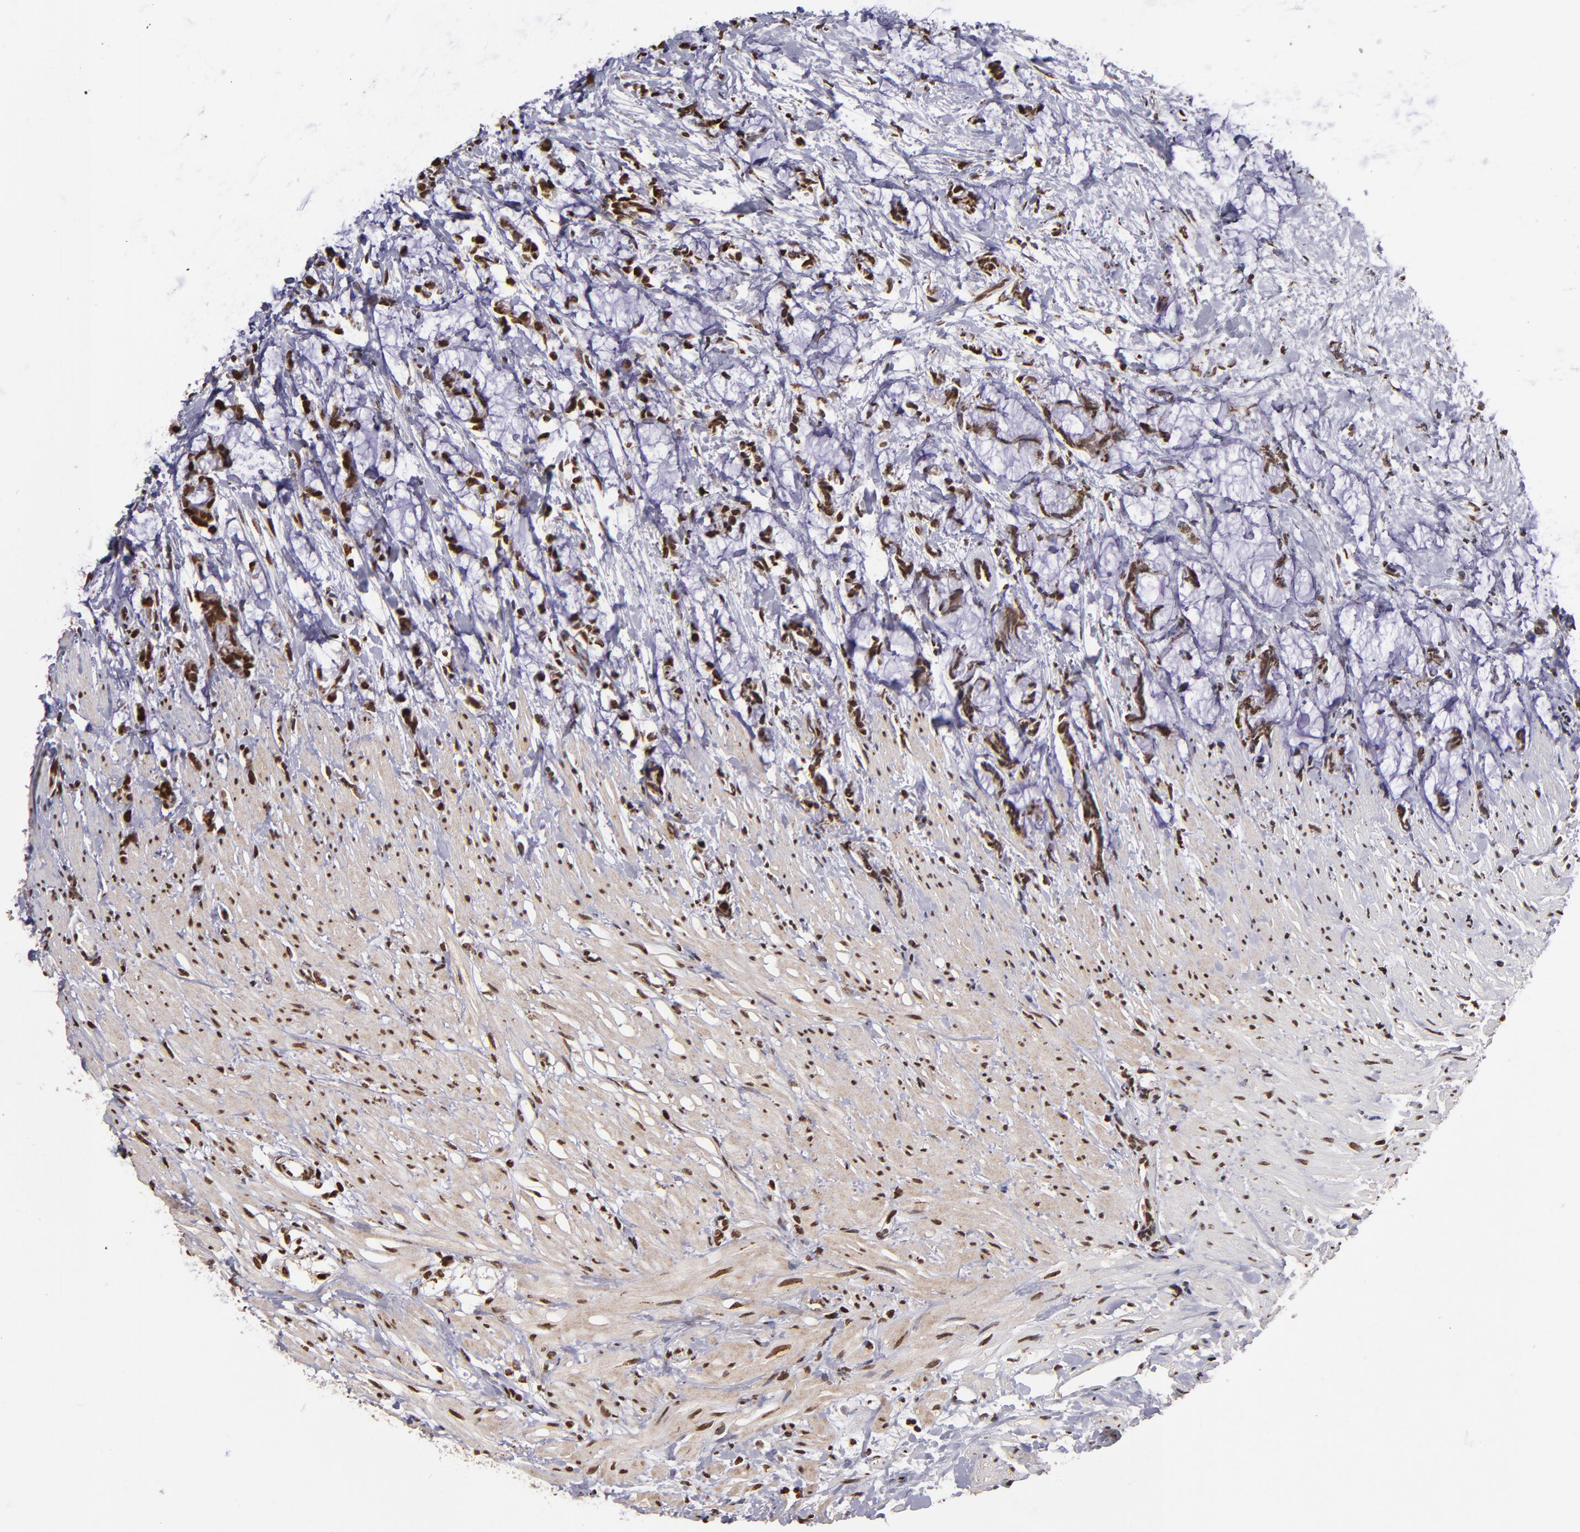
{"staining": {"intensity": "strong", "quantity": ">75%", "location": "cytoplasmic/membranous,nuclear"}, "tissue": "colorectal cancer", "cell_type": "Tumor cells", "image_type": "cancer", "snomed": [{"axis": "morphology", "description": "Adenocarcinoma, NOS"}, {"axis": "topography", "description": "Colon"}], "caption": "Immunohistochemical staining of human colorectal cancer (adenocarcinoma) shows high levels of strong cytoplasmic/membranous and nuclear protein positivity in about >75% of tumor cells.", "gene": "CSDC2", "patient": {"sex": "male", "age": 14}}